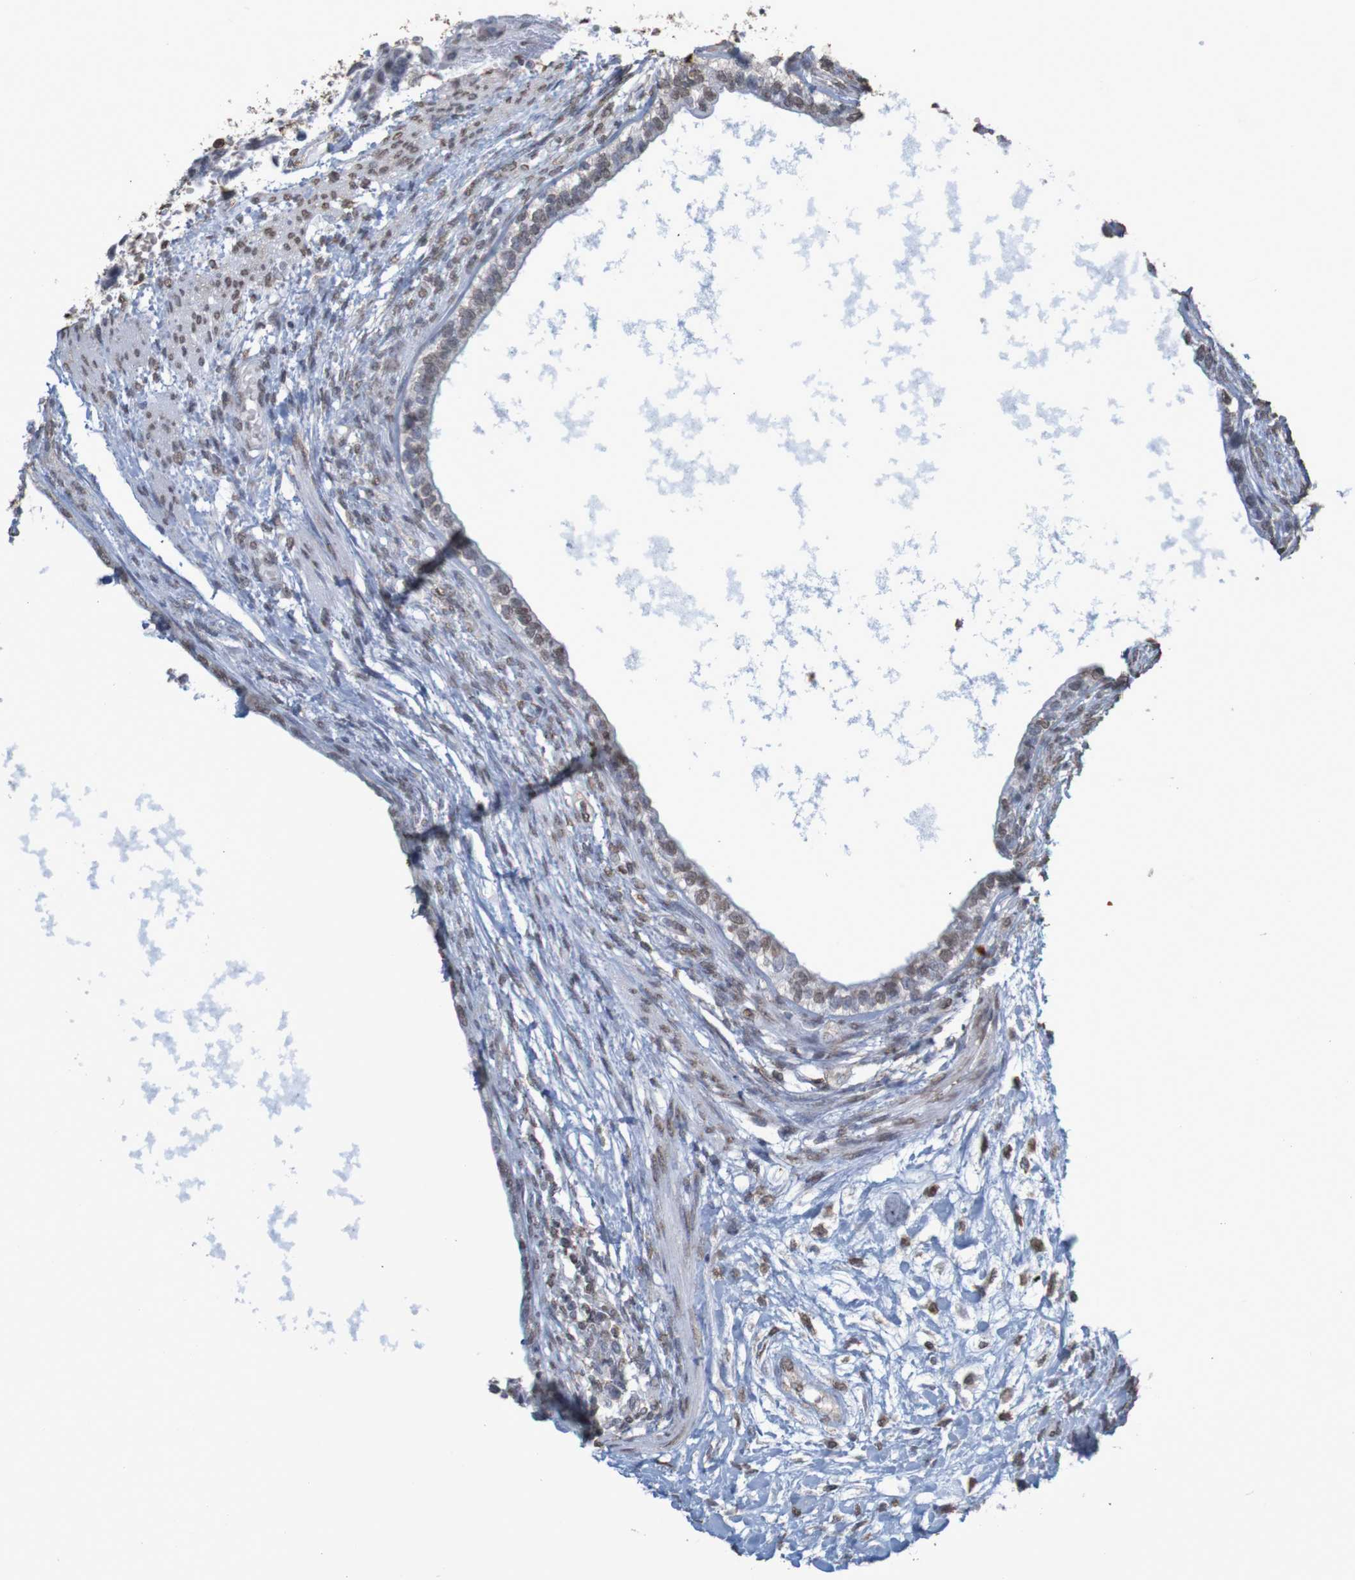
{"staining": {"intensity": "weak", "quantity": ">75%", "location": "nuclear"}, "tissue": "testis cancer", "cell_type": "Tumor cells", "image_type": "cancer", "snomed": [{"axis": "morphology", "description": "Carcinoma, Embryonal, NOS"}, {"axis": "topography", "description": "Testis"}], "caption": "An immunohistochemistry (IHC) histopathology image of neoplastic tissue is shown. Protein staining in brown shows weak nuclear positivity in testis cancer within tumor cells.", "gene": "GFI1", "patient": {"sex": "male", "age": 26}}